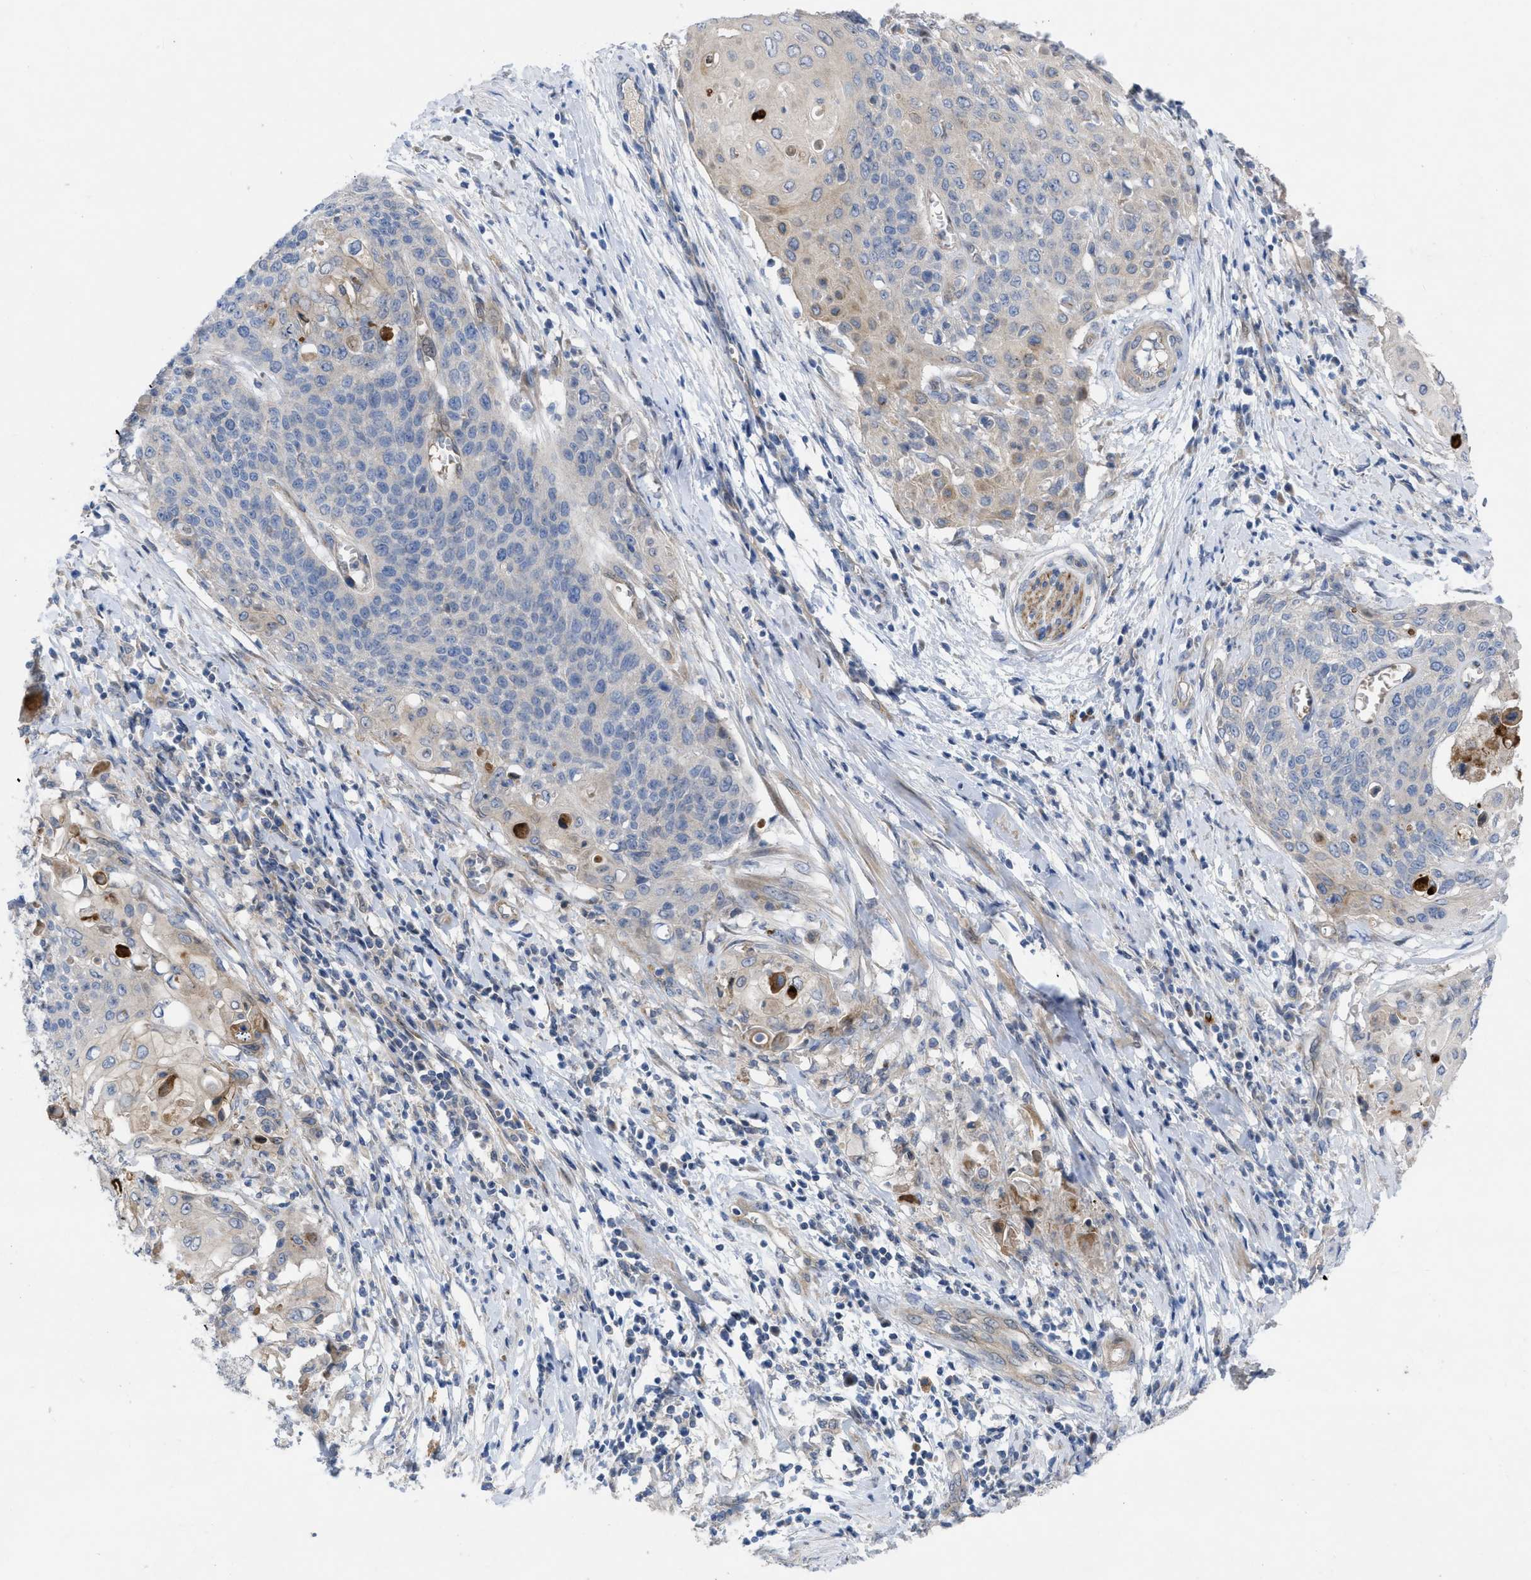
{"staining": {"intensity": "weak", "quantity": "25%-75%", "location": "cytoplasmic/membranous"}, "tissue": "cervical cancer", "cell_type": "Tumor cells", "image_type": "cancer", "snomed": [{"axis": "morphology", "description": "Squamous cell carcinoma, NOS"}, {"axis": "topography", "description": "Cervix"}], "caption": "There is low levels of weak cytoplasmic/membranous expression in tumor cells of cervical cancer (squamous cell carcinoma), as demonstrated by immunohistochemical staining (brown color).", "gene": "NDEL1", "patient": {"sex": "female", "age": 39}}